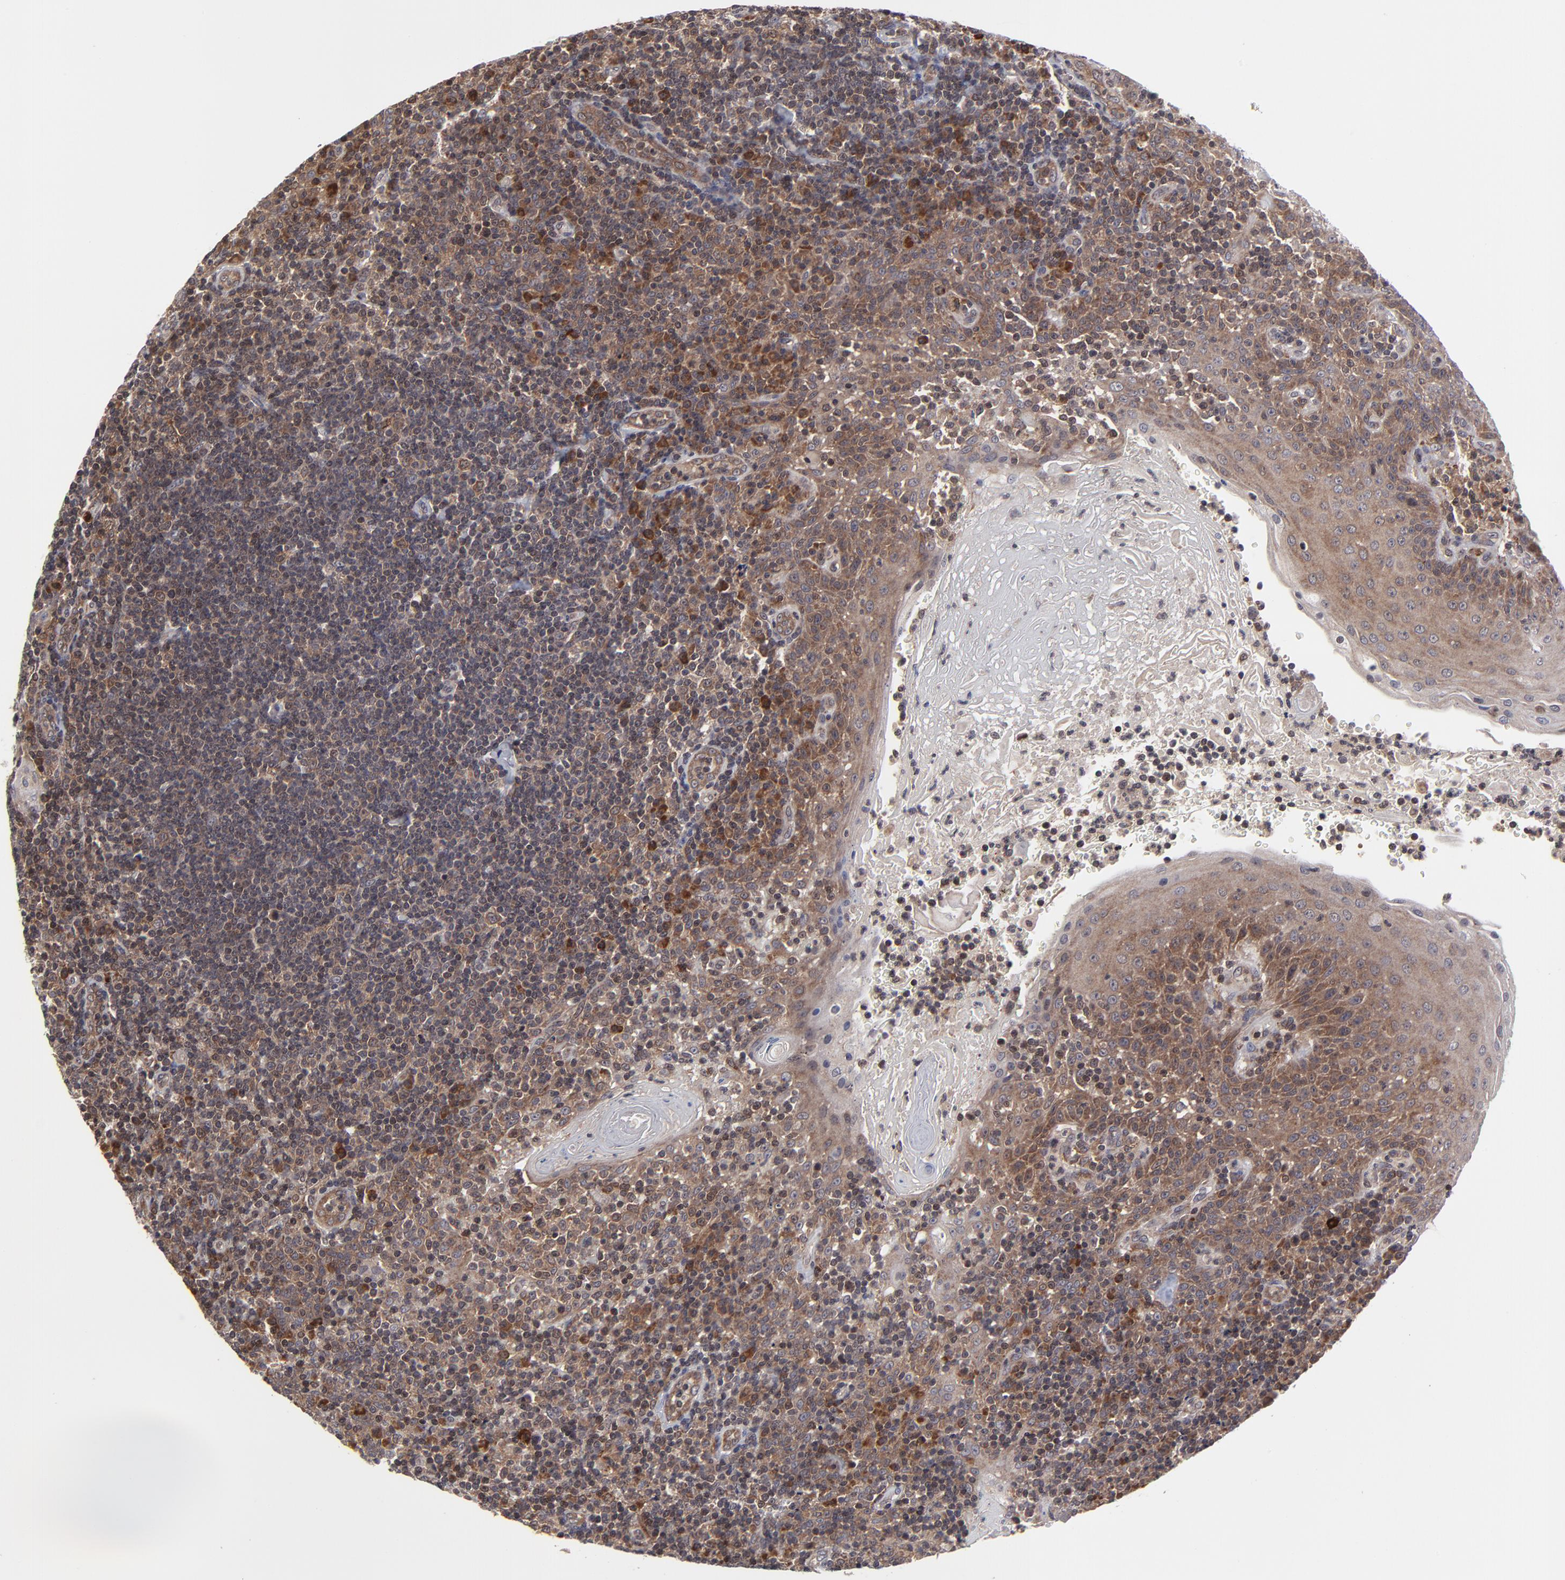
{"staining": {"intensity": "moderate", "quantity": "25%-75%", "location": "cytoplasmic/membranous"}, "tissue": "tonsil", "cell_type": "Germinal center cells", "image_type": "normal", "snomed": [{"axis": "morphology", "description": "Normal tissue, NOS"}, {"axis": "topography", "description": "Tonsil"}], "caption": "Immunohistochemistry (IHC) photomicrograph of benign tonsil: human tonsil stained using immunohistochemistry exhibits medium levels of moderate protein expression localized specifically in the cytoplasmic/membranous of germinal center cells, appearing as a cytoplasmic/membranous brown color.", "gene": "UBE2L6", "patient": {"sex": "female", "age": 40}}